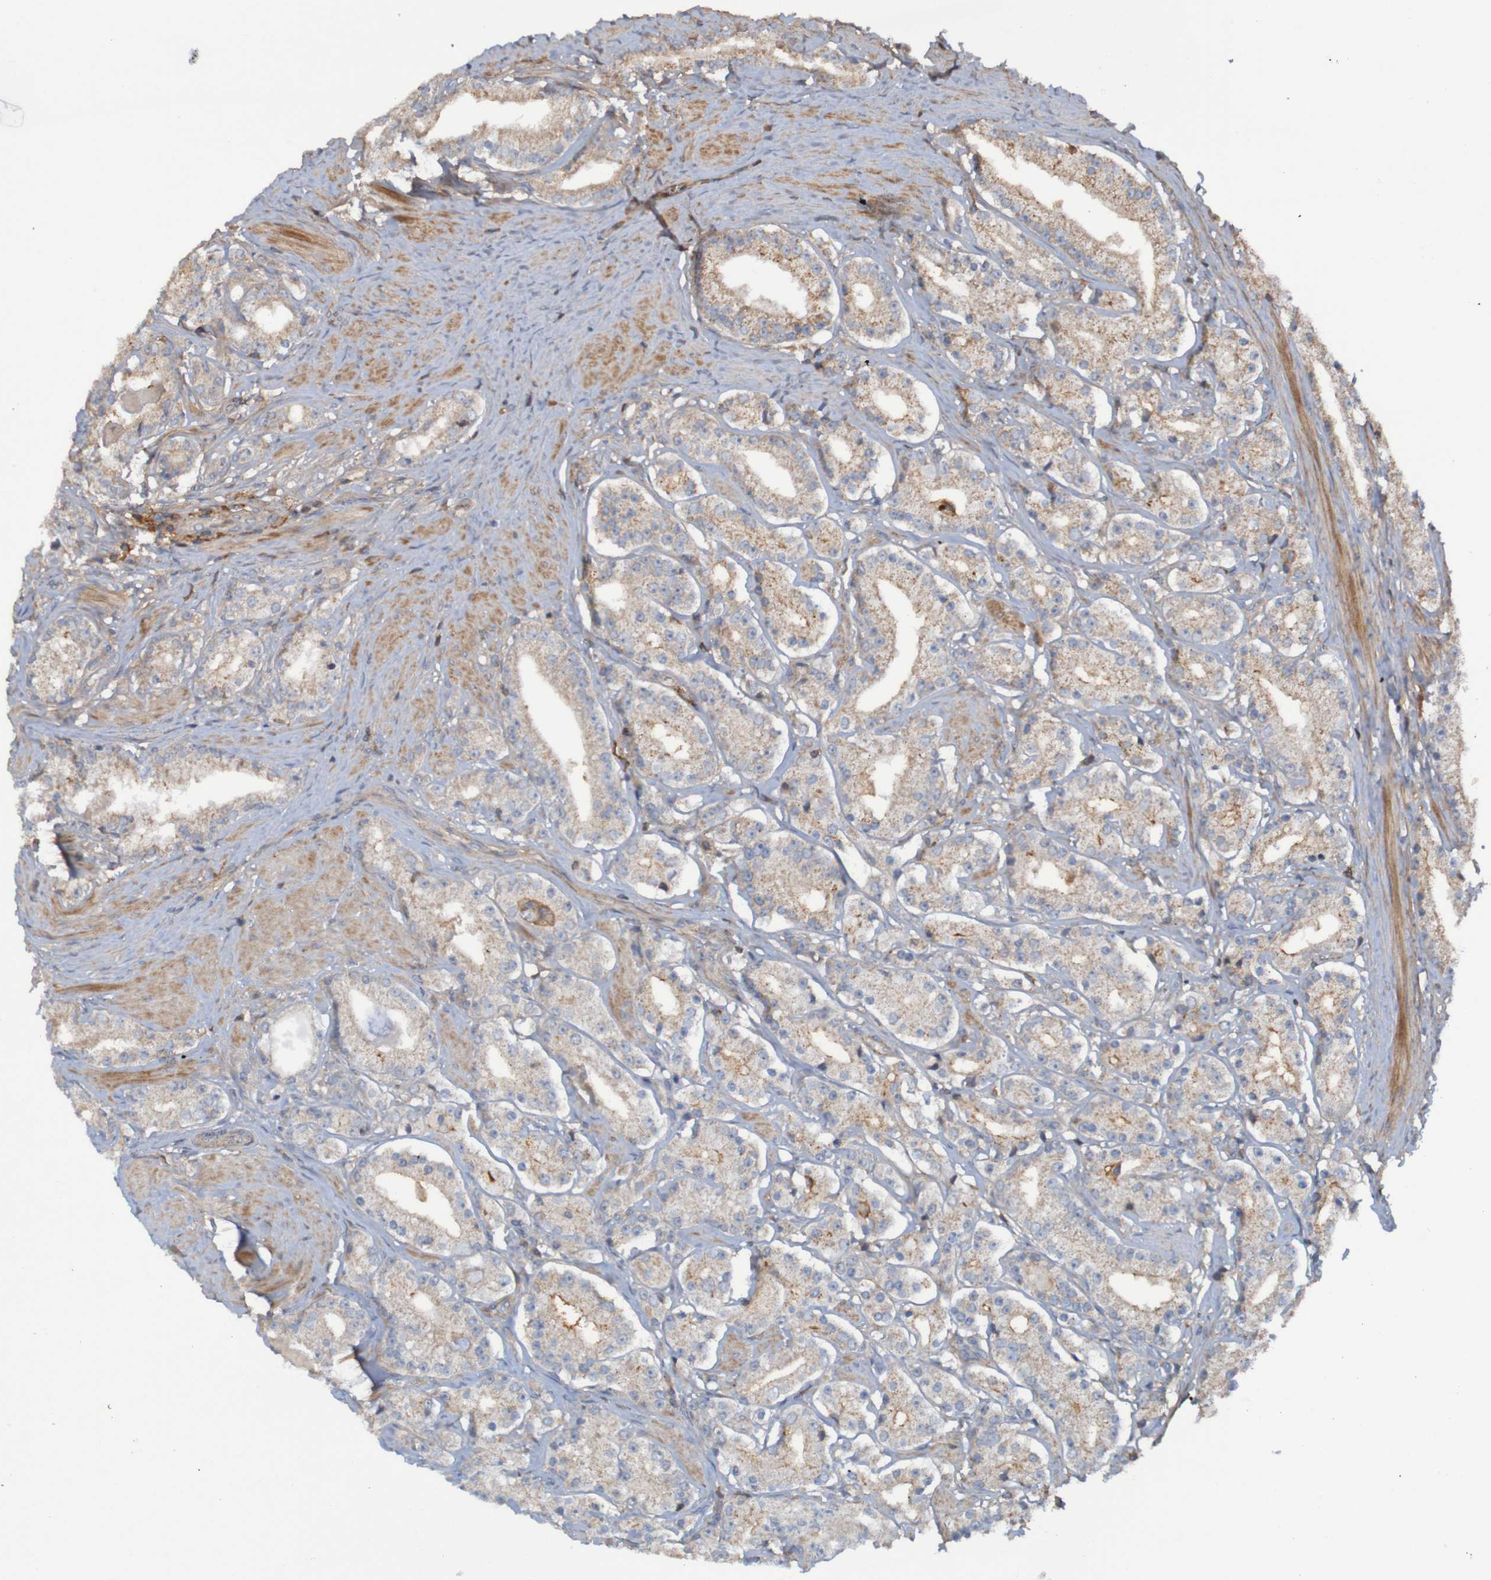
{"staining": {"intensity": "moderate", "quantity": "25%-75%", "location": "cytoplasmic/membranous"}, "tissue": "prostate cancer", "cell_type": "Tumor cells", "image_type": "cancer", "snomed": [{"axis": "morphology", "description": "Adenocarcinoma, Low grade"}, {"axis": "topography", "description": "Prostate"}], "caption": "Adenocarcinoma (low-grade) (prostate) was stained to show a protein in brown. There is medium levels of moderate cytoplasmic/membranous positivity in about 25%-75% of tumor cells.", "gene": "PDGFB", "patient": {"sex": "male", "age": 63}}